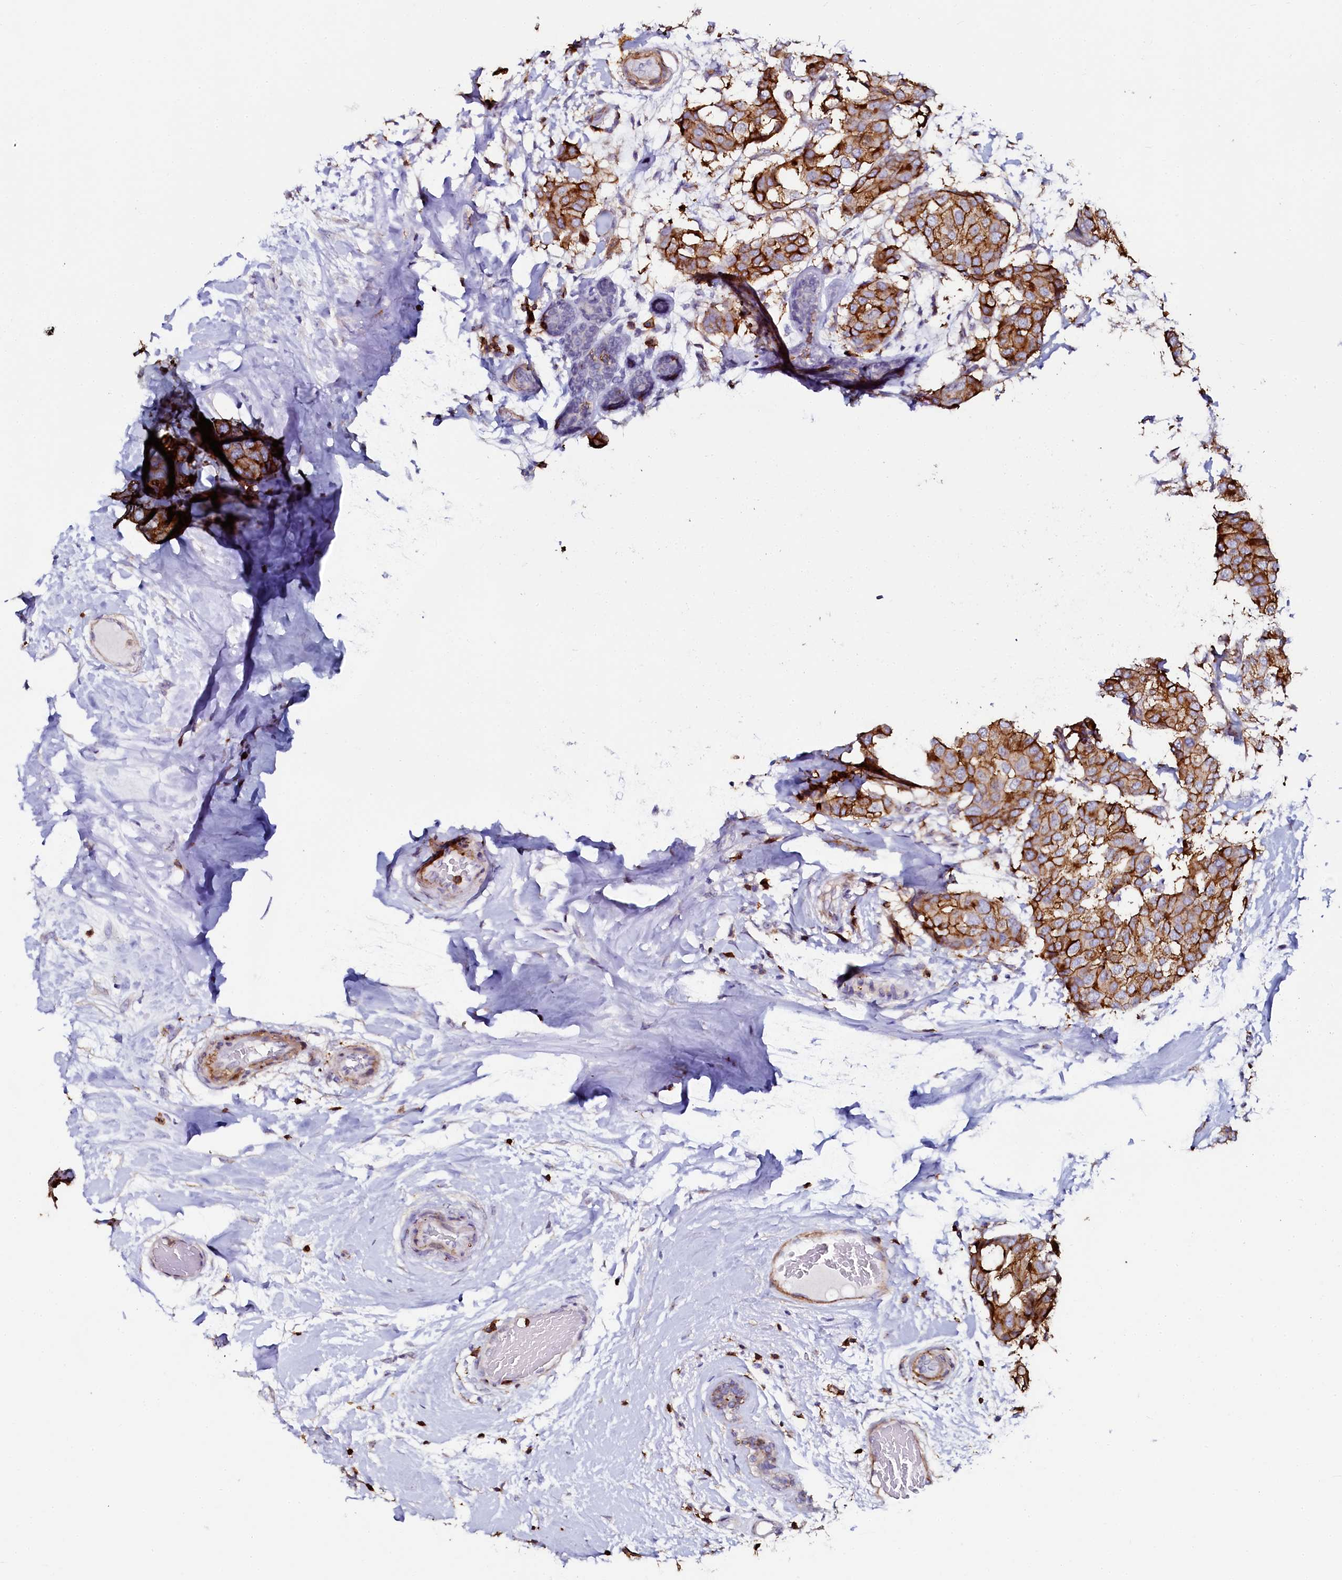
{"staining": {"intensity": "strong", "quantity": "25%-75%", "location": "cytoplasmic/membranous"}, "tissue": "breast cancer", "cell_type": "Tumor cells", "image_type": "cancer", "snomed": [{"axis": "morphology", "description": "Duct carcinoma"}, {"axis": "topography", "description": "Breast"}], "caption": "Infiltrating ductal carcinoma (breast) stained with DAB immunohistochemistry (IHC) demonstrates high levels of strong cytoplasmic/membranous expression in approximately 25%-75% of tumor cells.", "gene": "AAAS", "patient": {"sex": "female", "age": 75}}